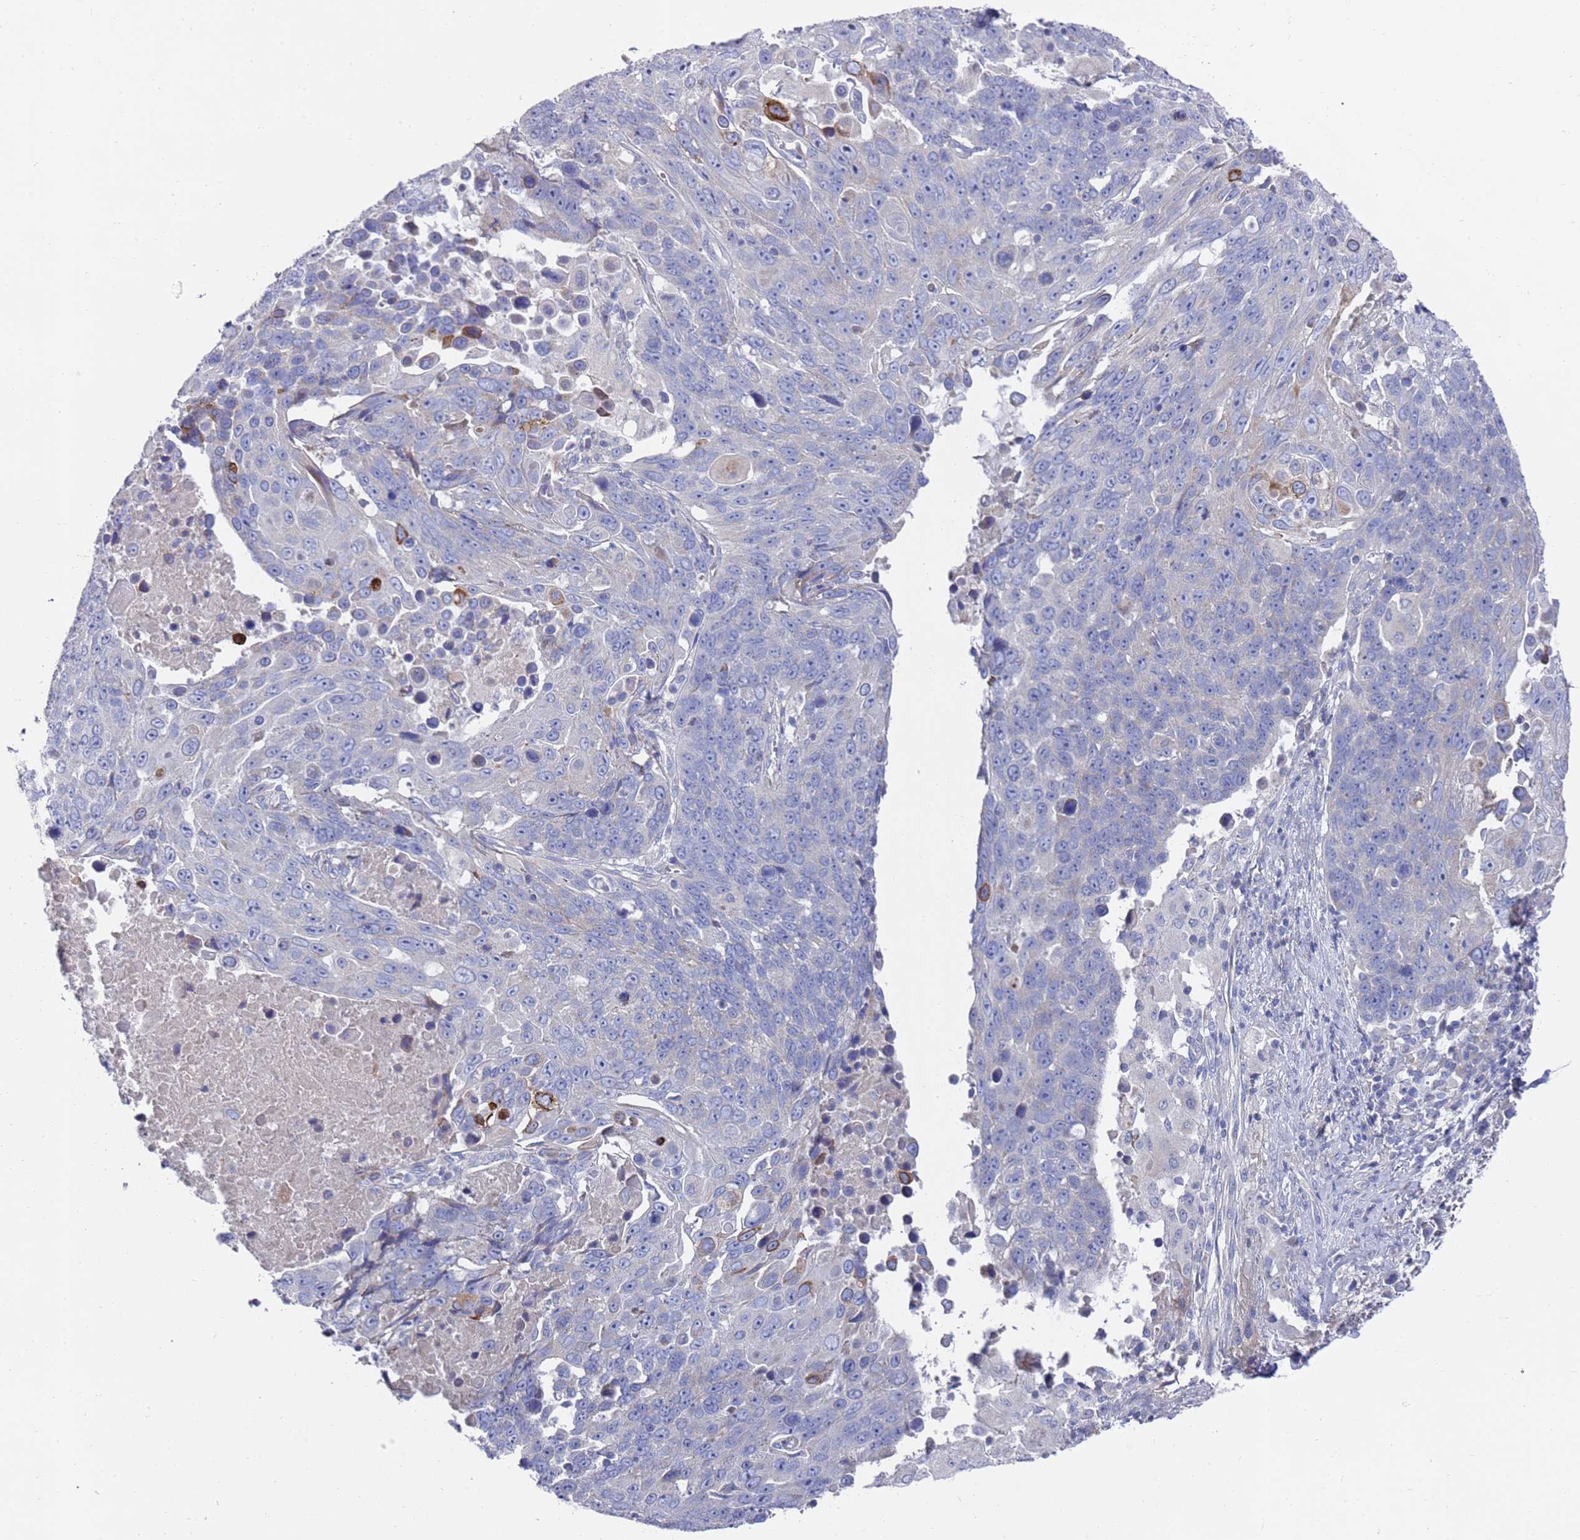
{"staining": {"intensity": "moderate", "quantity": "<25%", "location": "cytoplasmic/membranous"}, "tissue": "lung cancer", "cell_type": "Tumor cells", "image_type": "cancer", "snomed": [{"axis": "morphology", "description": "Squamous cell carcinoma, NOS"}, {"axis": "topography", "description": "Lung"}], "caption": "The micrograph displays a brown stain indicating the presence of a protein in the cytoplasmic/membranous of tumor cells in lung cancer (squamous cell carcinoma).", "gene": "SCAPER", "patient": {"sex": "male", "age": 66}}